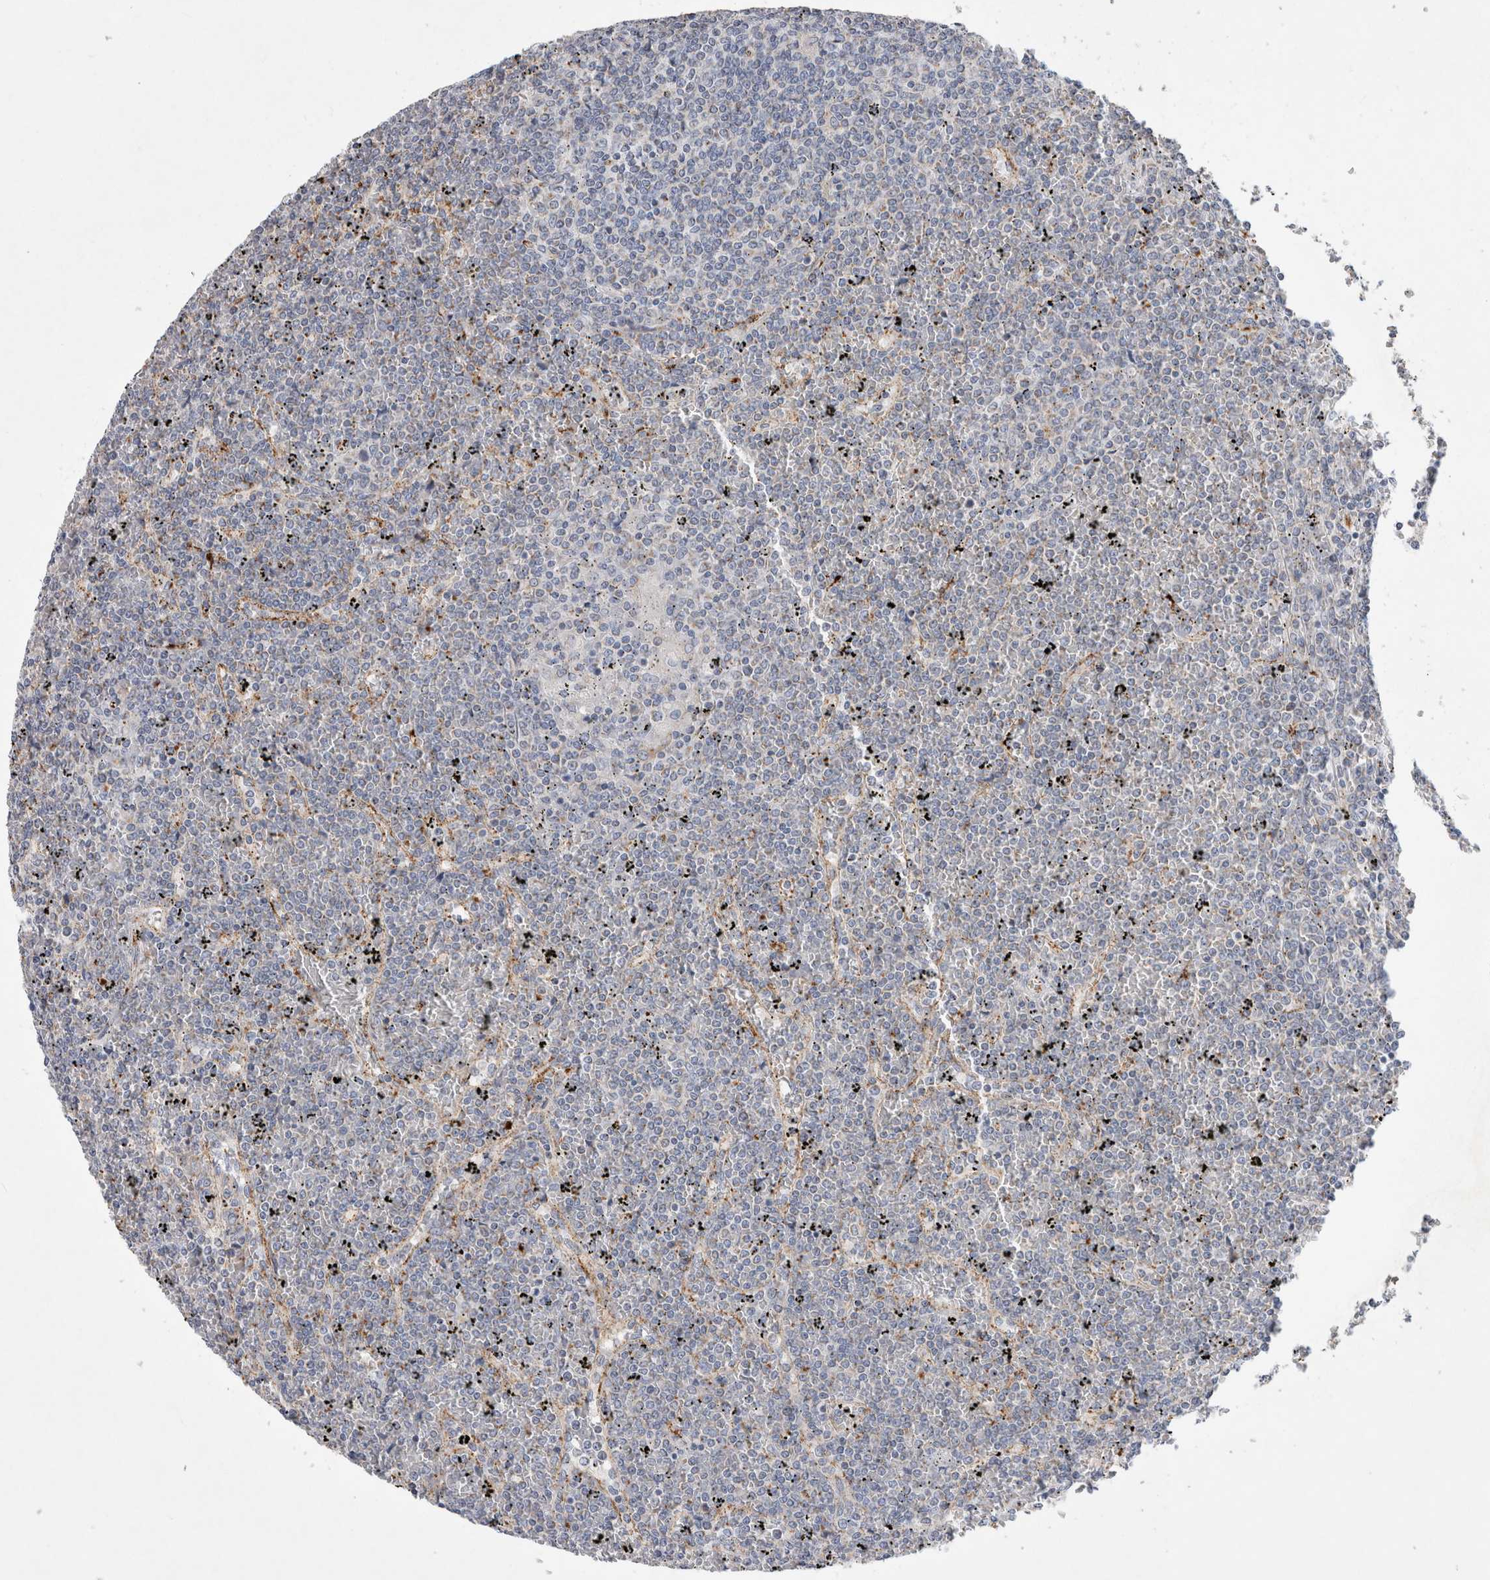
{"staining": {"intensity": "negative", "quantity": "none", "location": "none"}, "tissue": "lymphoma", "cell_type": "Tumor cells", "image_type": "cancer", "snomed": [{"axis": "morphology", "description": "Malignant lymphoma, non-Hodgkin's type, Low grade"}, {"axis": "topography", "description": "Spleen"}], "caption": "IHC histopathology image of human malignant lymphoma, non-Hodgkin's type (low-grade) stained for a protein (brown), which demonstrates no positivity in tumor cells.", "gene": "IARS2", "patient": {"sex": "female", "age": 19}}